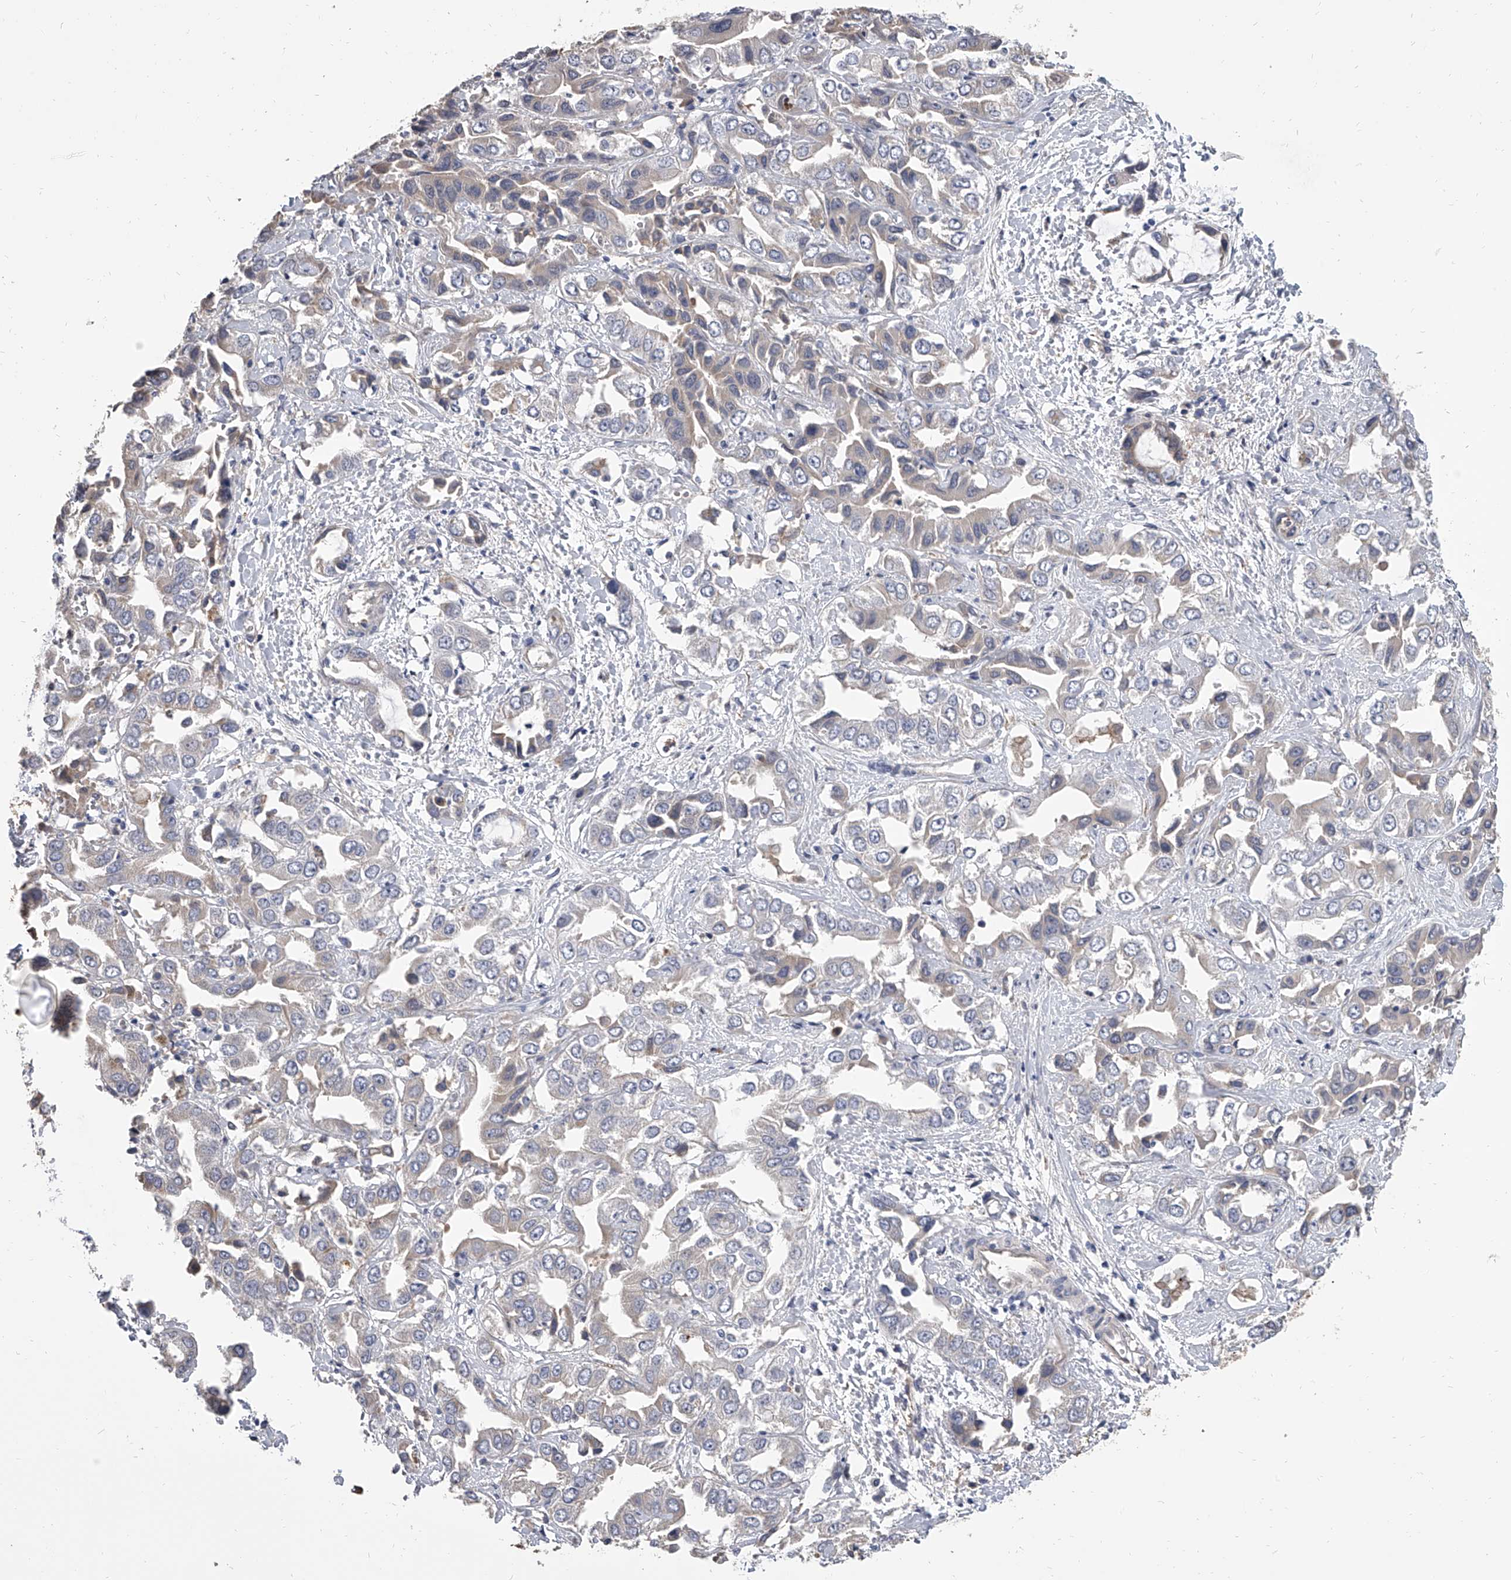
{"staining": {"intensity": "weak", "quantity": "<25%", "location": "cytoplasmic/membranous"}, "tissue": "liver cancer", "cell_type": "Tumor cells", "image_type": "cancer", "snomed": [{"axis": "morphology", "description": "Cholangiocarcinoma"}, {"axis": "topography", "description": "Liver"}], "caption": "A high-resolution histopathology image shows immunohistochemistry staining of cholangiocarcinoma (liver), which shows no significant staining in tumor cells. (DAB (3,3'-diaminobenzidine) immunohistochemistry (IHC), high magnification).", "gene": "MRPL28", "patient": {"sex": "female", "age": 52}}